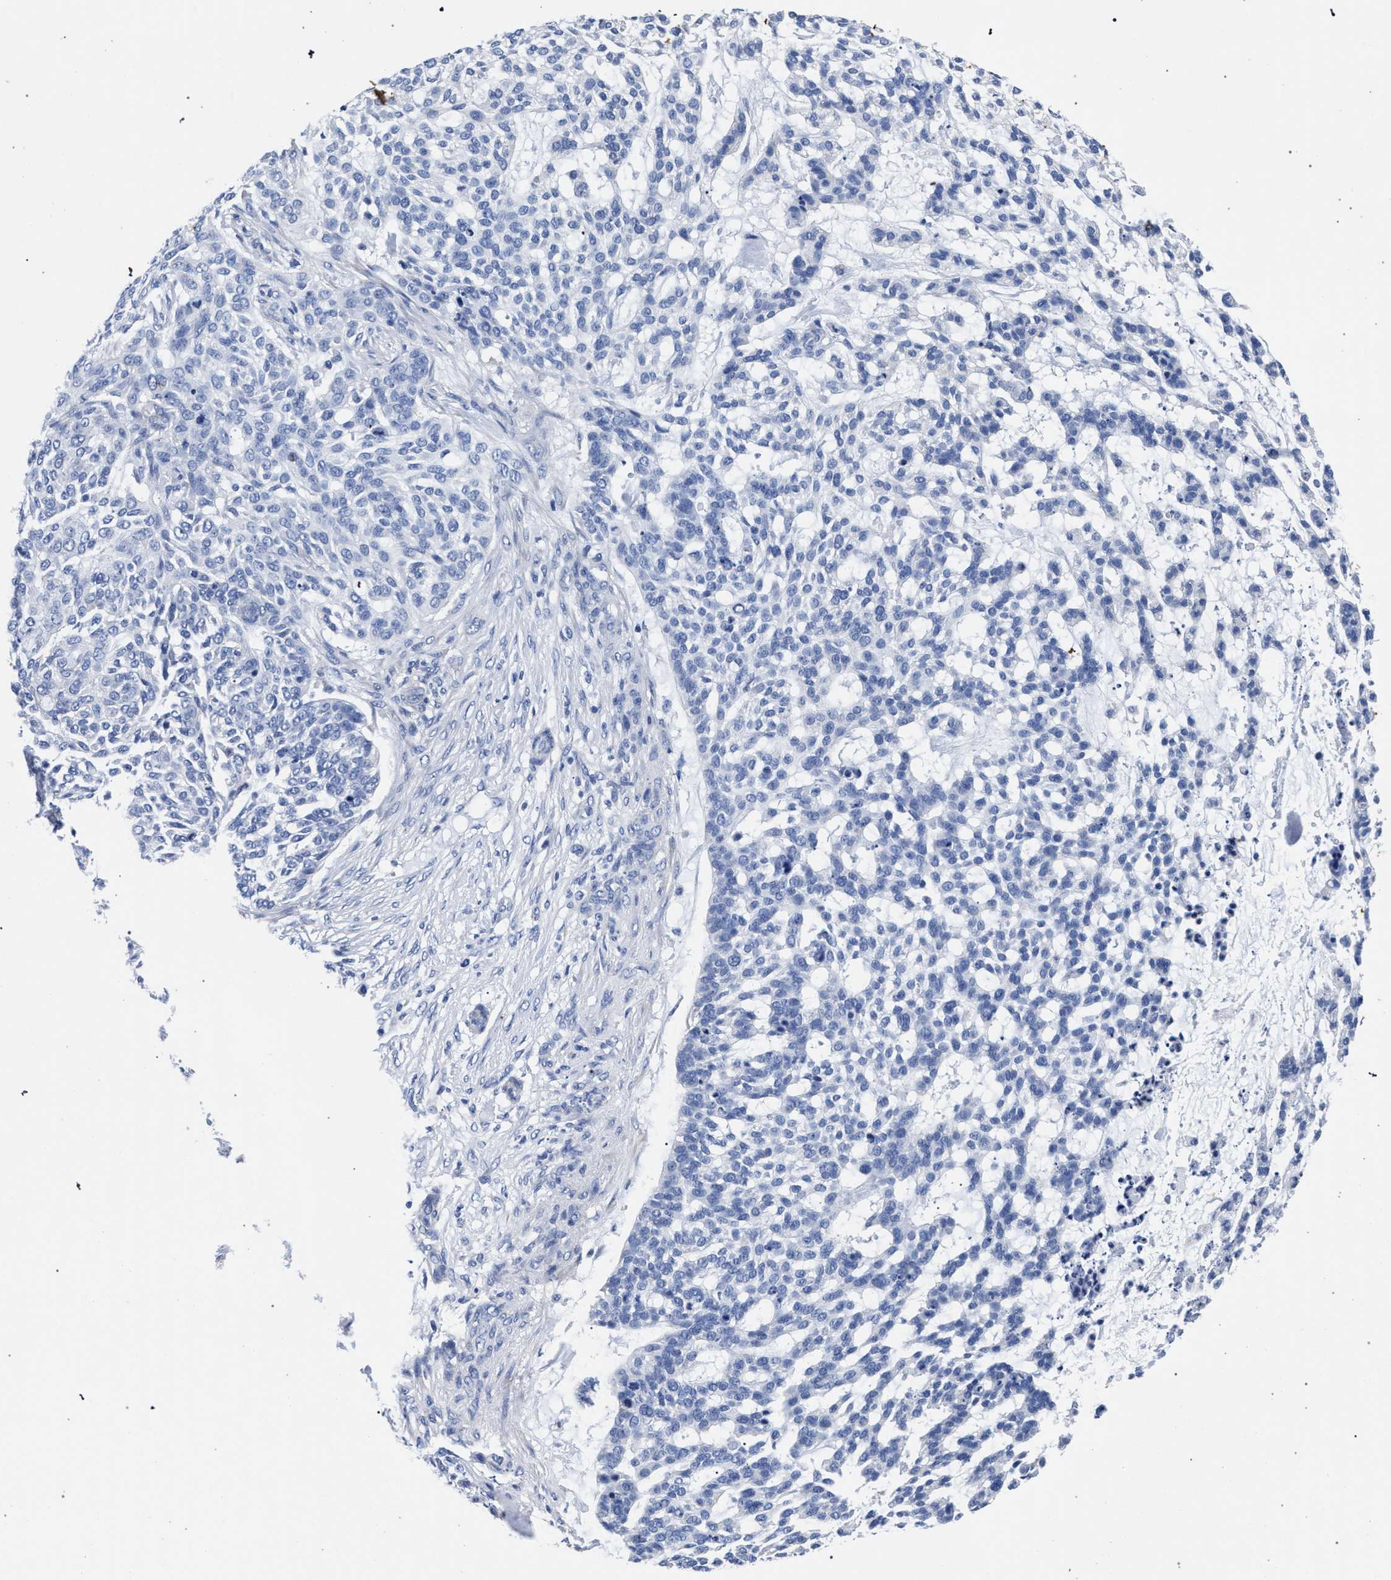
{"staining": {"intensity": "negative", "quantity": "none", "location": "none"}, "tissue": "skin cancer", "cell_type": "Tumor cells", "image_type": "cancer", "snomed": [{"axis": "morphology", "description": "Basal cell carcinoma"}, {"axis": "topography", "description": "Skin"}], "caption": "IHC of basal cell carcinoma (skin) exhibits no staining in tumor cells.", "gene": "AKAP4", "patient": {"sex": "female", "age": 64}}